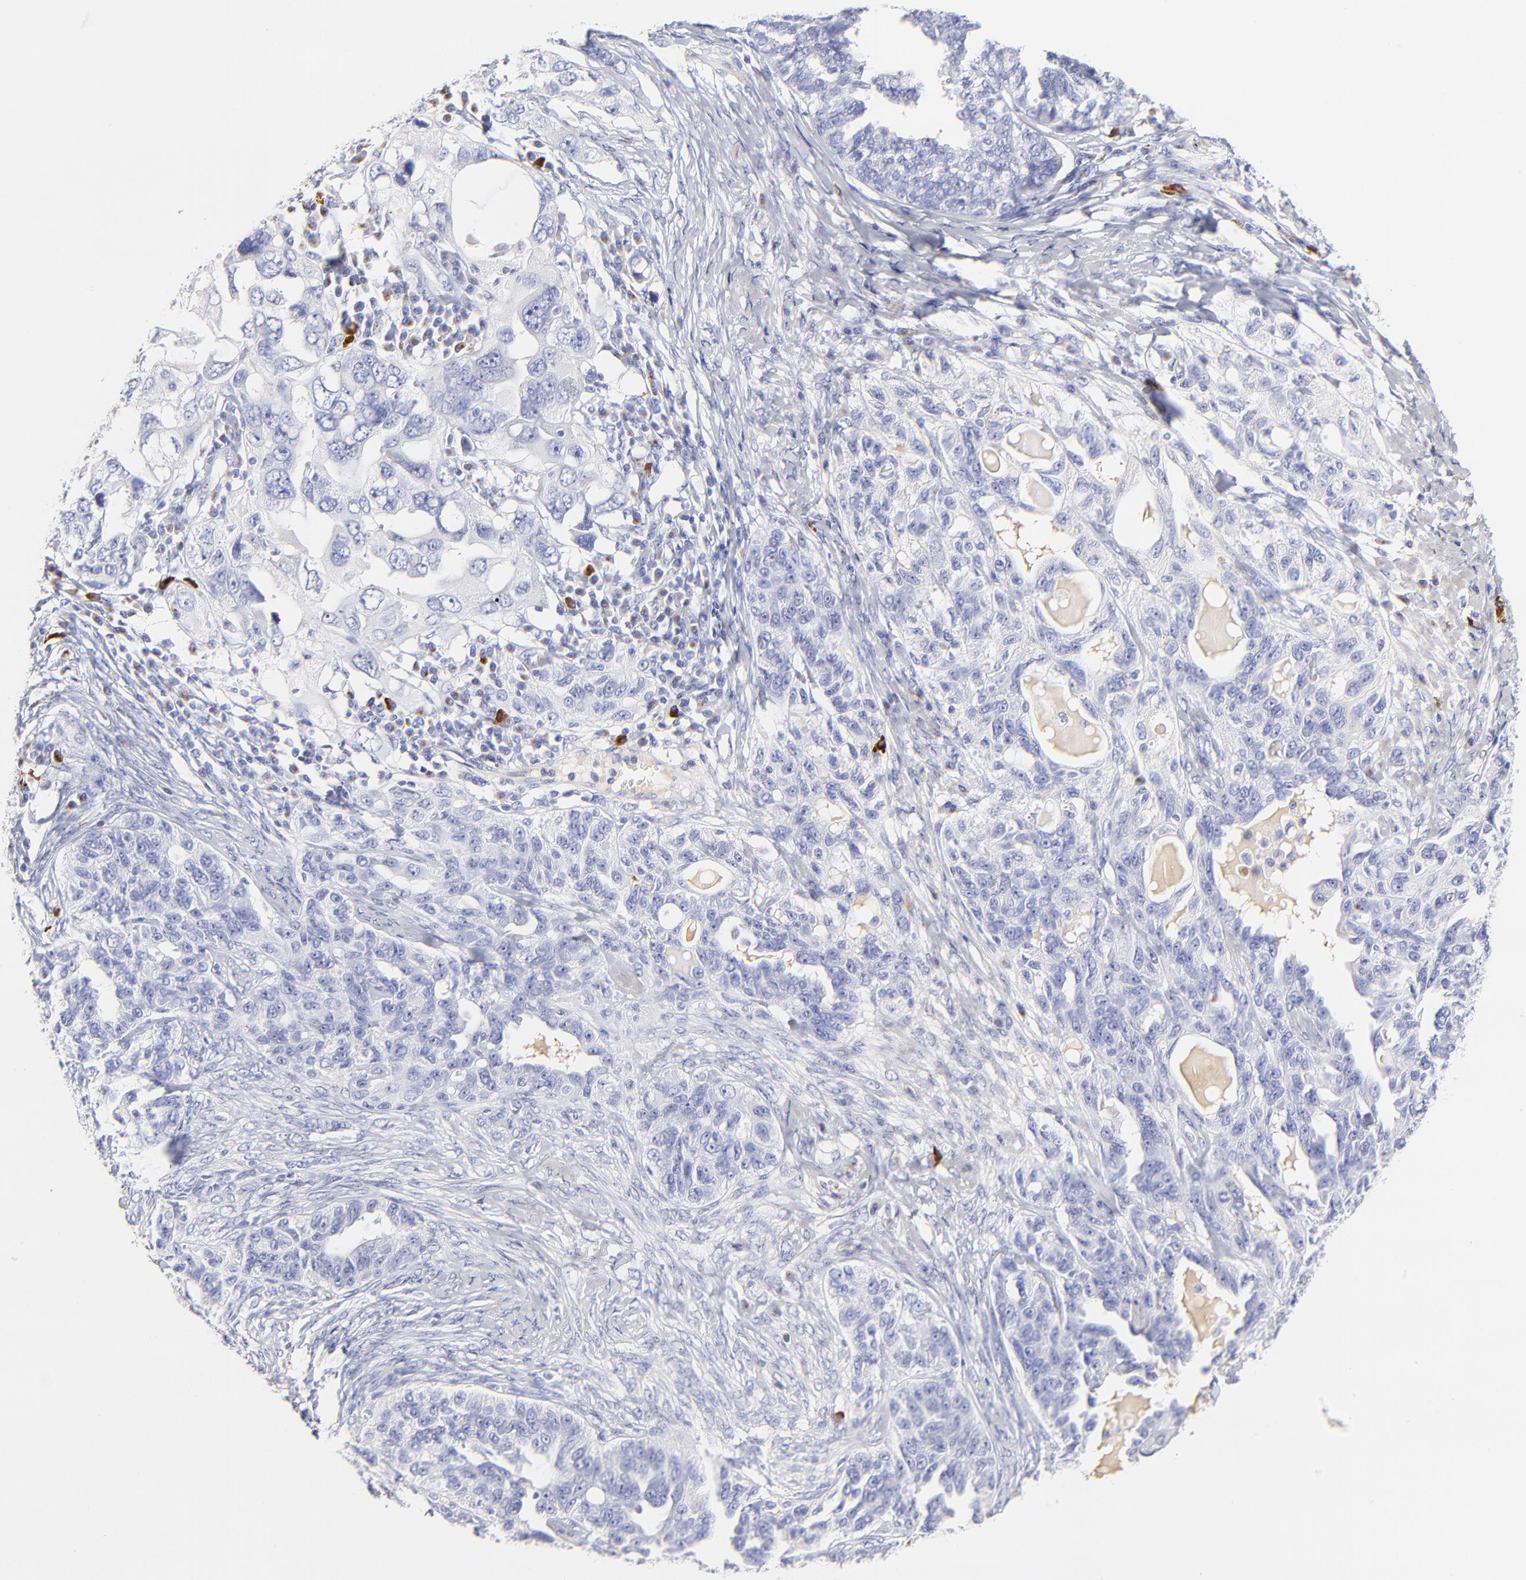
{"staining": {"intensity": "negative", "quantity": "none", "location": "none"}, "tissue": "ovarian cancer", "cell_type": "Tumor cells", "image_type": "cancer", "snomed": [{"axis": "morphology", "description": "Cystadenocarcinoma, serous, NOS"}, {"axis": "topography", "description": "Ovary"}], "caption": "A high-resolution image shows immunohistochemistry (IHC) staining of ovarian serous cystadenocarcinoma, which demonstrates no significant staining in tumor cells.", "gene": "ASB9", "patient": {"sex": "female", "age": 82}}